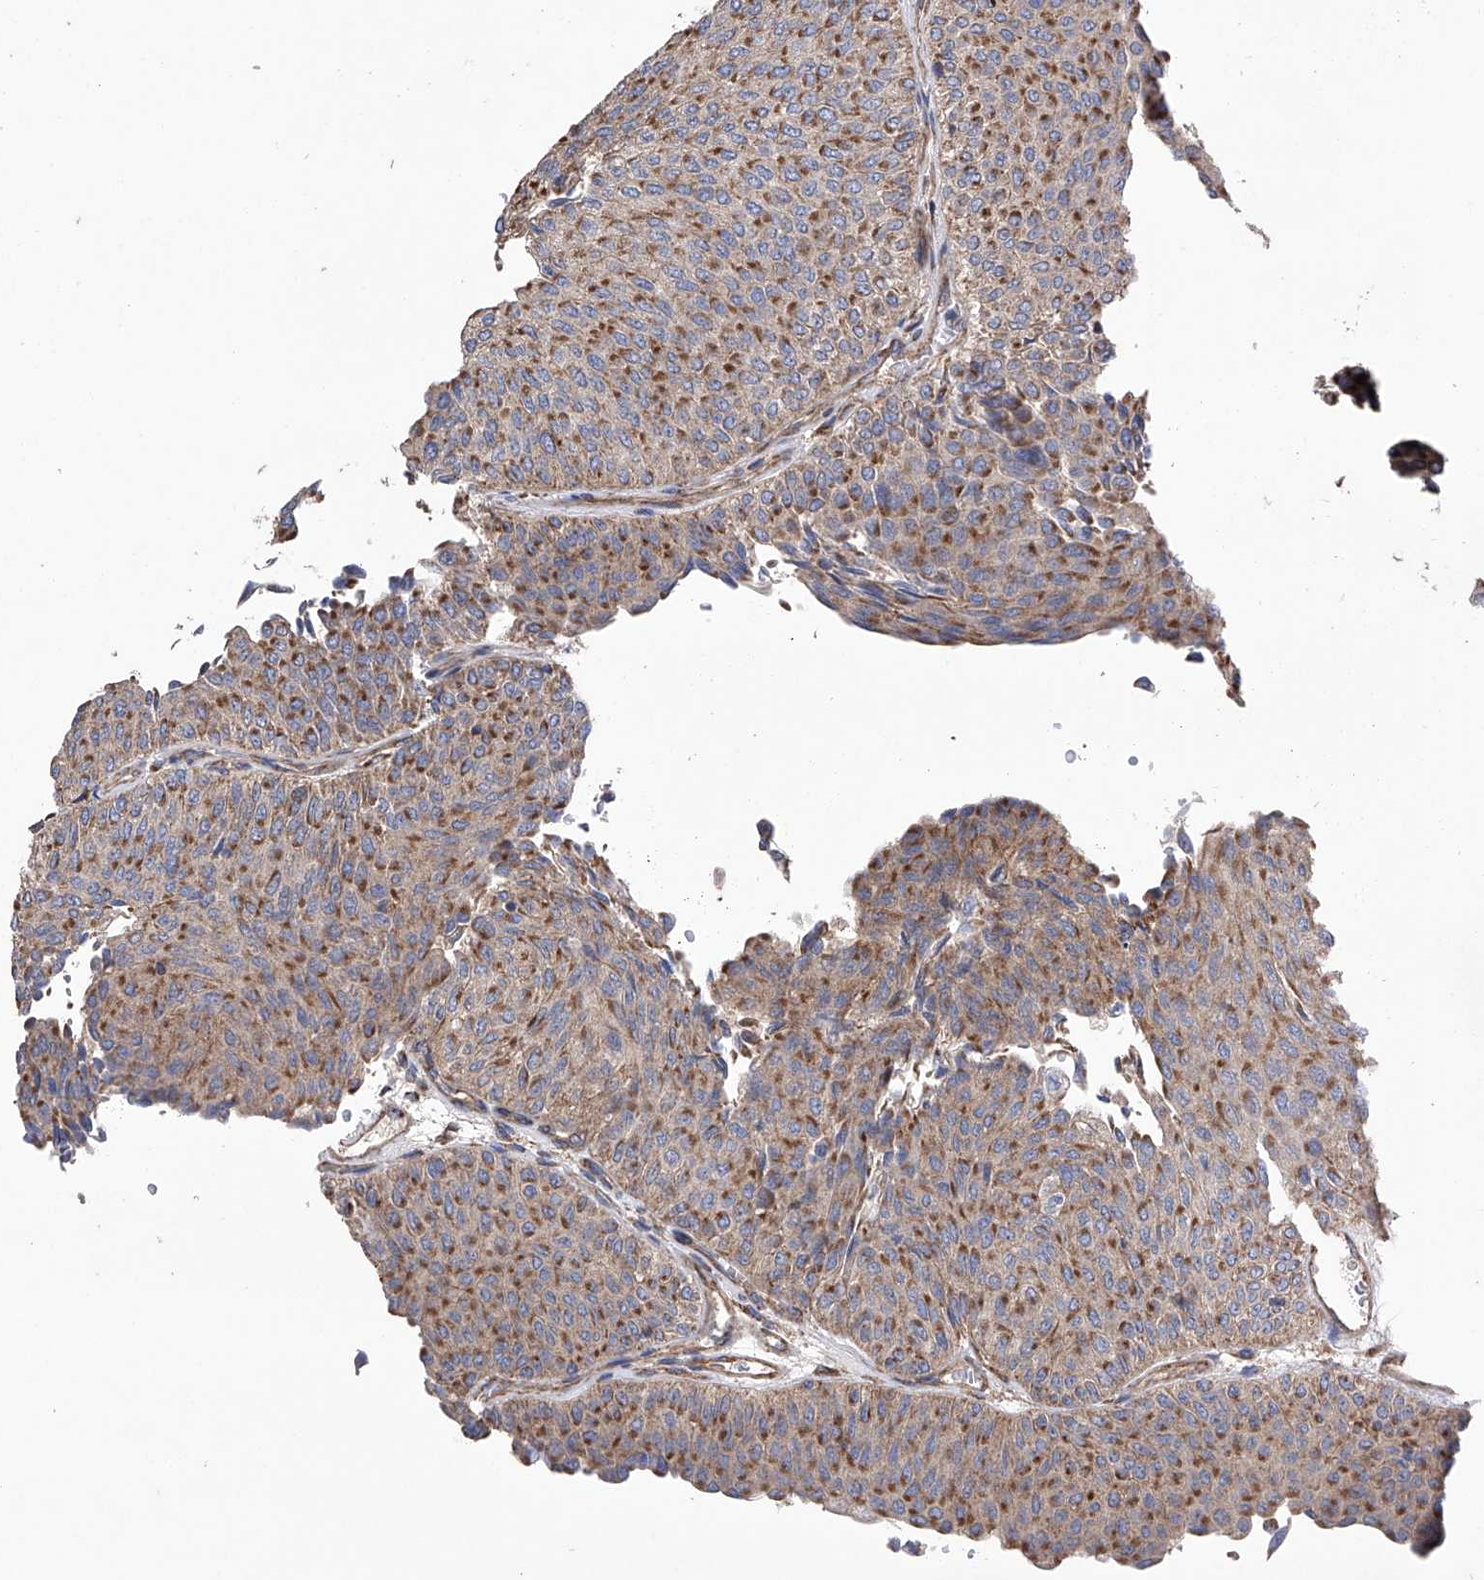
{"staining": {"intensity": "moderate", "quantity": ">75%", "location": "cytoplasmic/membranous"}, "tissue": "urothelial cancer", "cell_type": "Tumor cells", "image_type": "cancer", "snomed": [{"axis": "morphology", "description": "Urothelial carcinoma, Low grade"}, {"axis": "topography", "description": "Urinary bladder"}], "caption": "Urothelial cancer was stained to show a protein in brown. There is medium levels of moderate cytoplasmic/membranous staining in about >75% of tumor cells. The protein of interest is stained brown, and the nuclei are stained in blue (DAB (3,3'-diaminobenzidine) IHC with brightfield microscopy, high magnification).", "gene": "EFCAB2", "patient": {"sex": "male", "age": 78}}